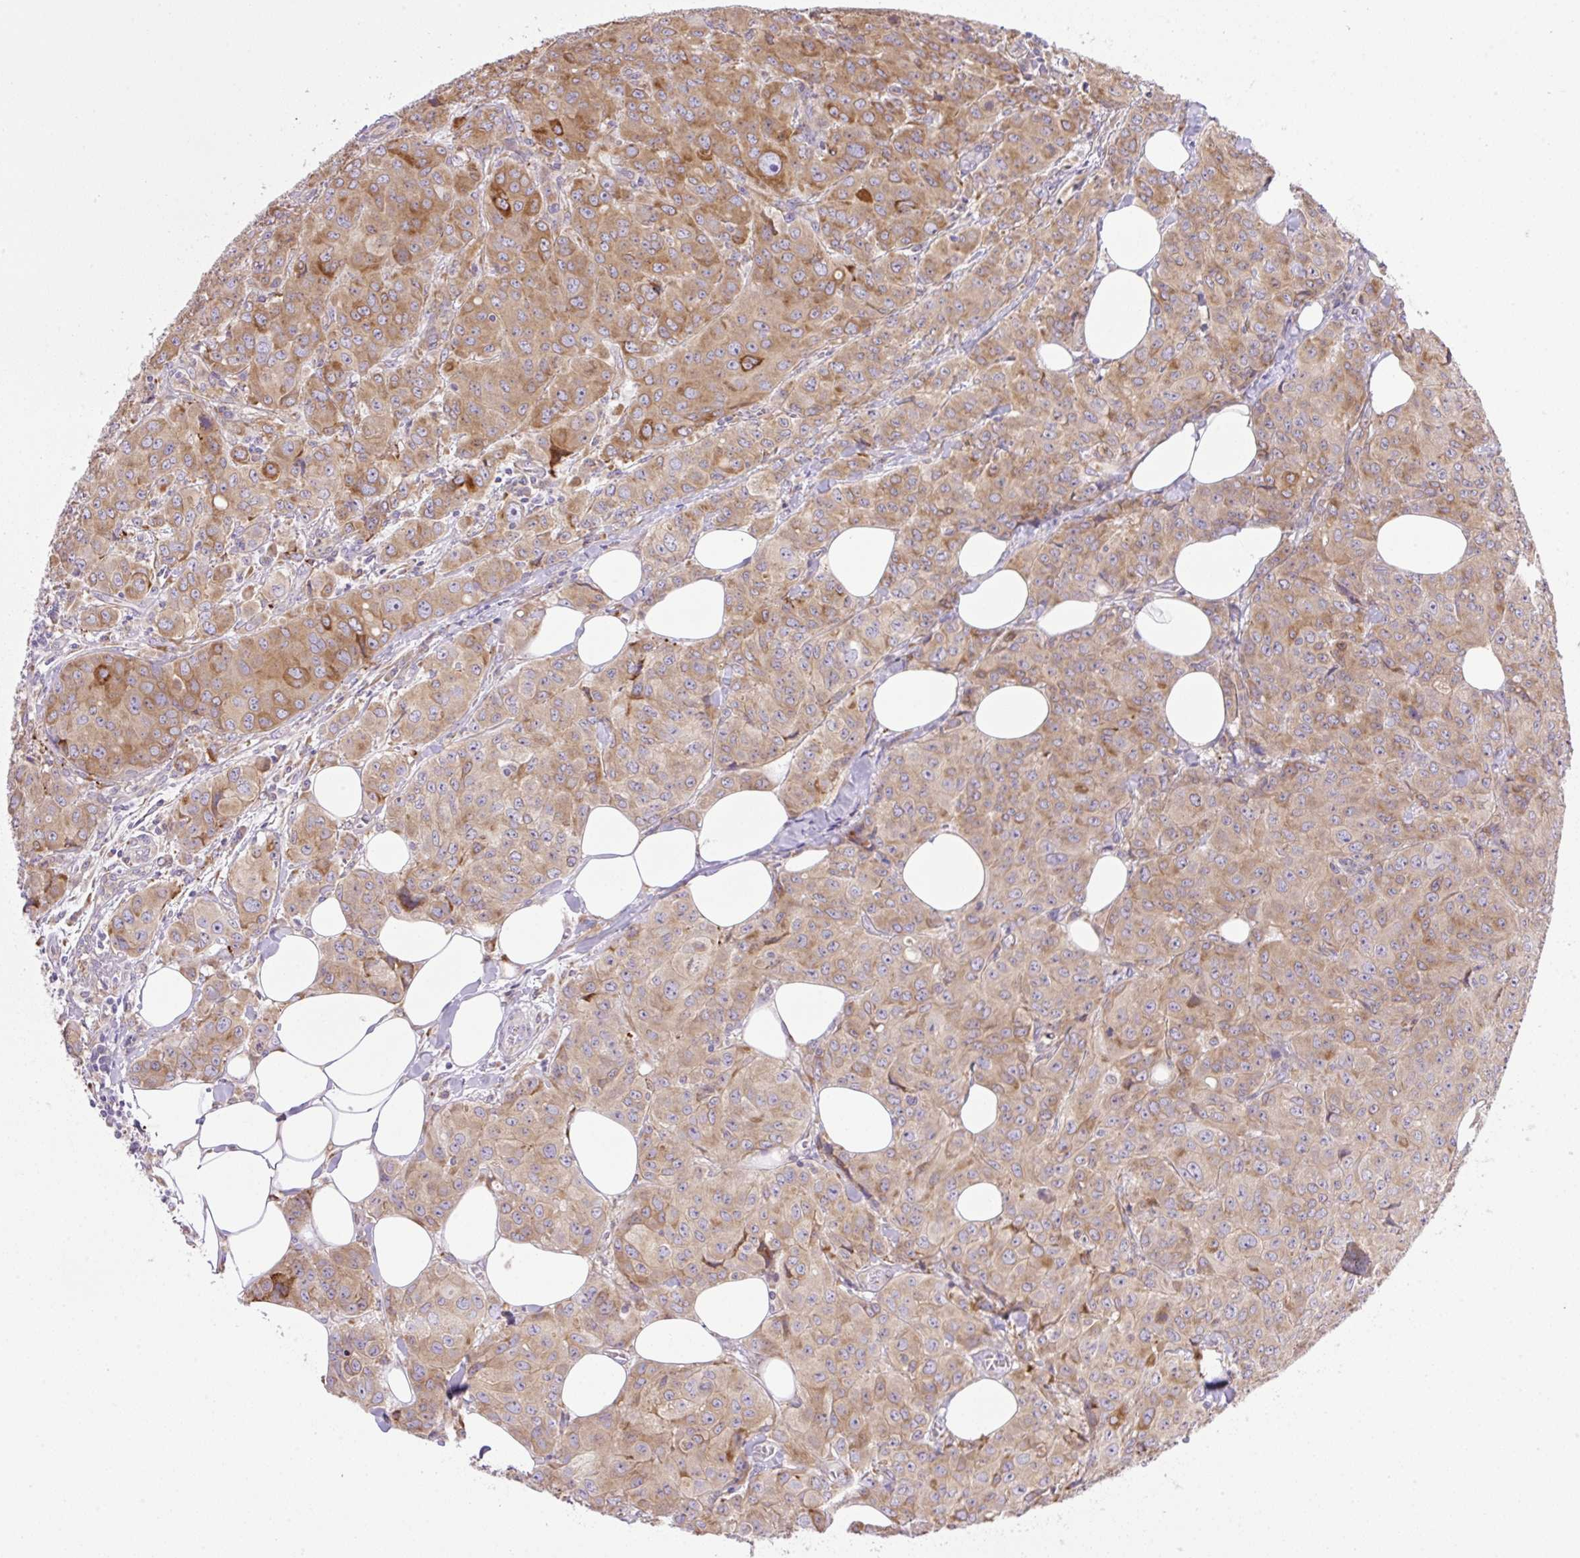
{"staining": {"intensity": "moderate", "quantity": ">75%", "location": "cytoplasmic/membranous"}, "tissue": "breast cancer", "cell_type": "Tumor cells", "image_type": "cancer", "snomed": [{"axis": "morphology", "description": "Duct carcinoma"}, {"axis": "topography", "description": "Breast"}], "caption": "Breast infiltrating ductal carcinoma stained for a protein exhibits moderate cytoplasmic/membranous positivity in tumor cells.", "gene": "POFUT1", "patient": {"sex": "female", "age": 43}}